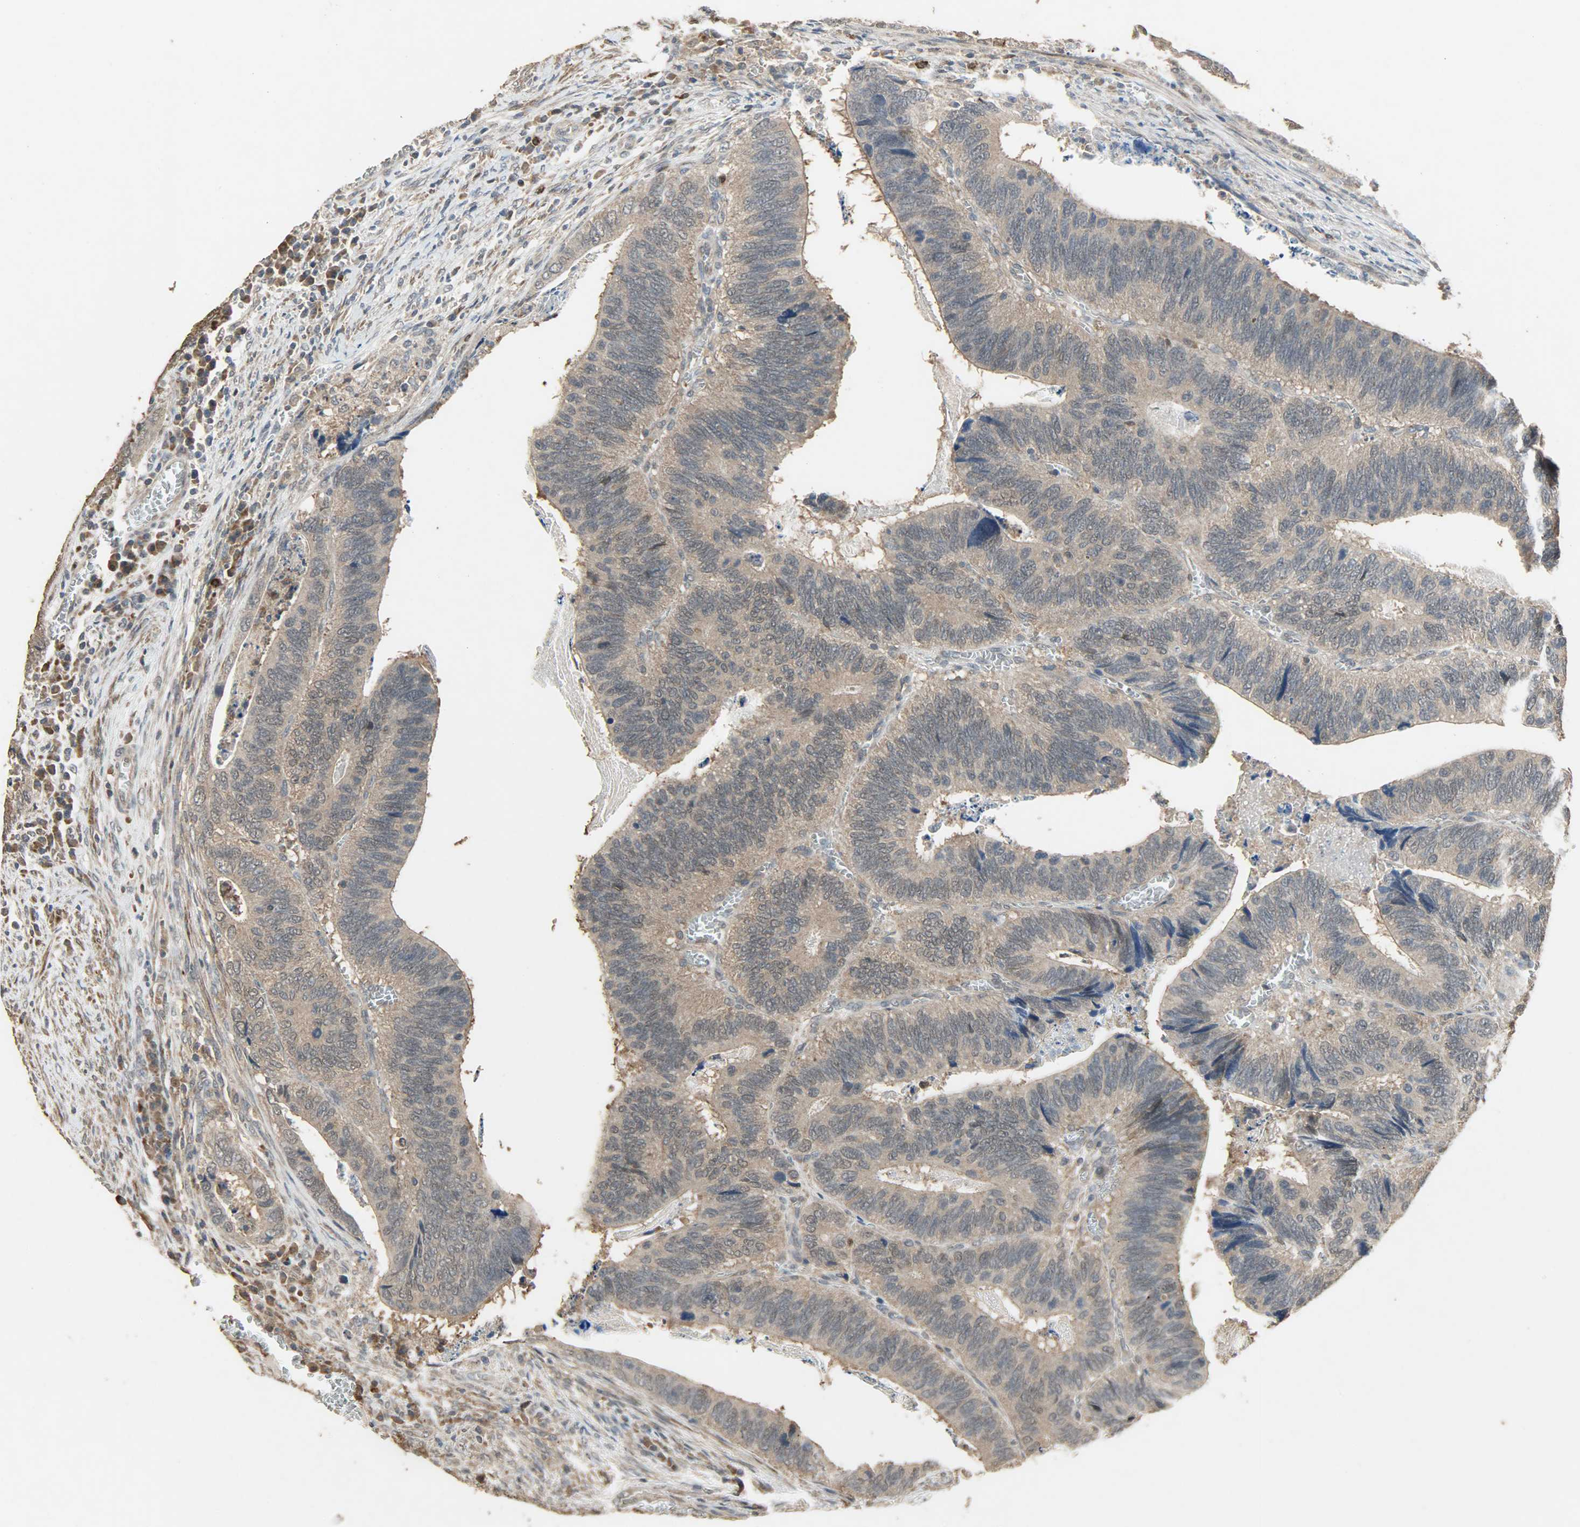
{"staining": {"intensity": "weak", "quantity": ">75%", "location": "cytoplasmic/membranous"}, "tissue": "colorectal cancer", "cell_type": "Tumor cells", "image_type": "cancer", "snomed": [{"axis": "morphology", "description": "Adenocarcinoma, NOS"}, {"axis": "topography", "description": "Colon"}], "caption": "DAB (3,3'-diaminobenzidine) immunohistochemical staining of colorectal adenocarcinoma displays weak cytoplasmic/membranous protein staining in approximately >75% of tumor cells.", "gene": "CDKN2C", "patient": {"sex": "male", "age": 72}}